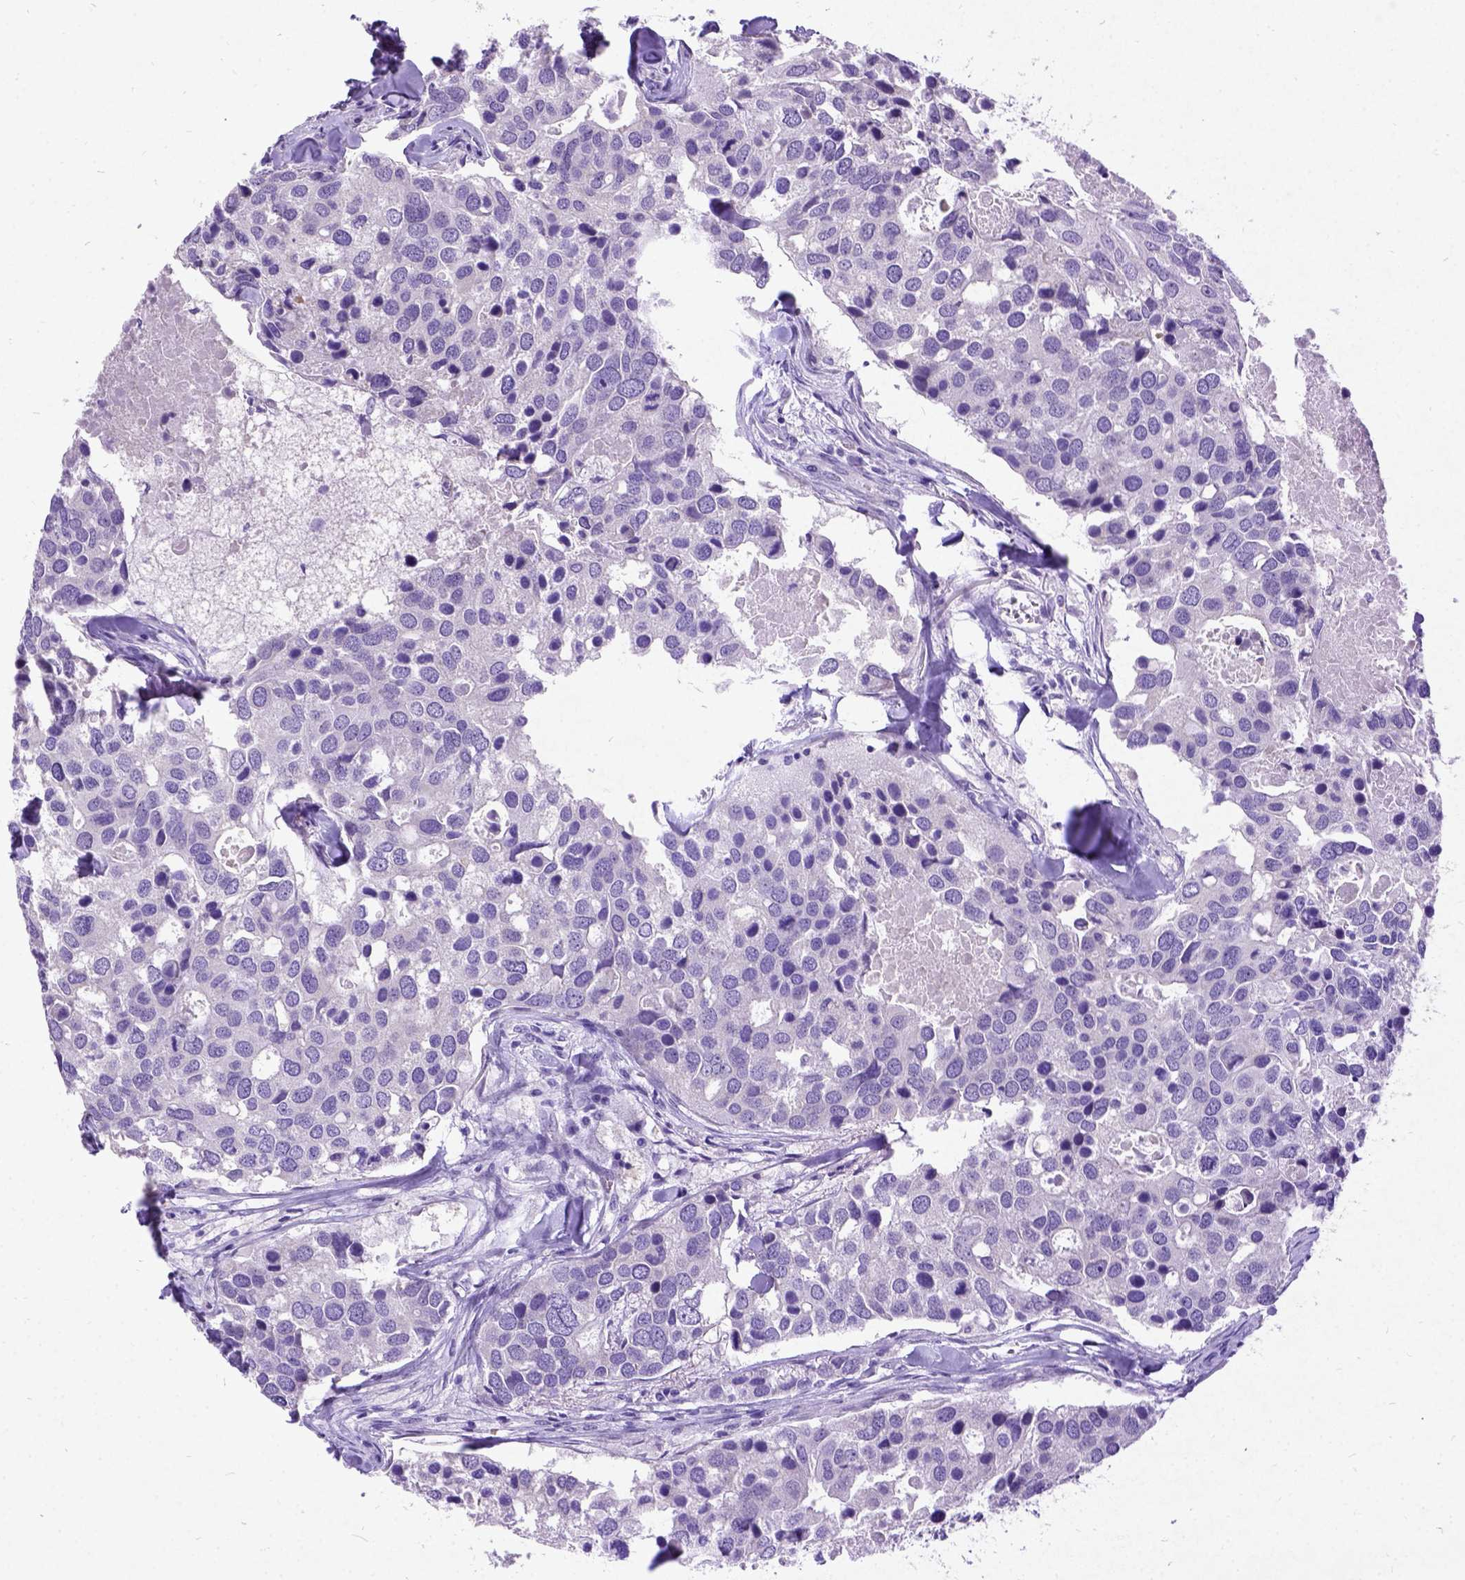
{"staining": {"intensity": "negative", "quantity": "none", "location": "none"}, "tissue": "breast cancer", "cell_type": "Tumor cells", "image_type": "cancer", "snomed": [{"axis": "morphology", "description": "Duct carcinoma"}, {"axis": "topography", "description": "Breast"}], "caption": "Tumor cells show no significant expression in invasive ductal carcinoma (breast). Brightfield microscopy of immunohistochemistry stained with DAB (3,3'-diaminobenzidine) (brown) and hematoxylin (blue), captured at high magnification.", "gene": "NEUROD4", "patient": {"sex": "female", "age": 83}}